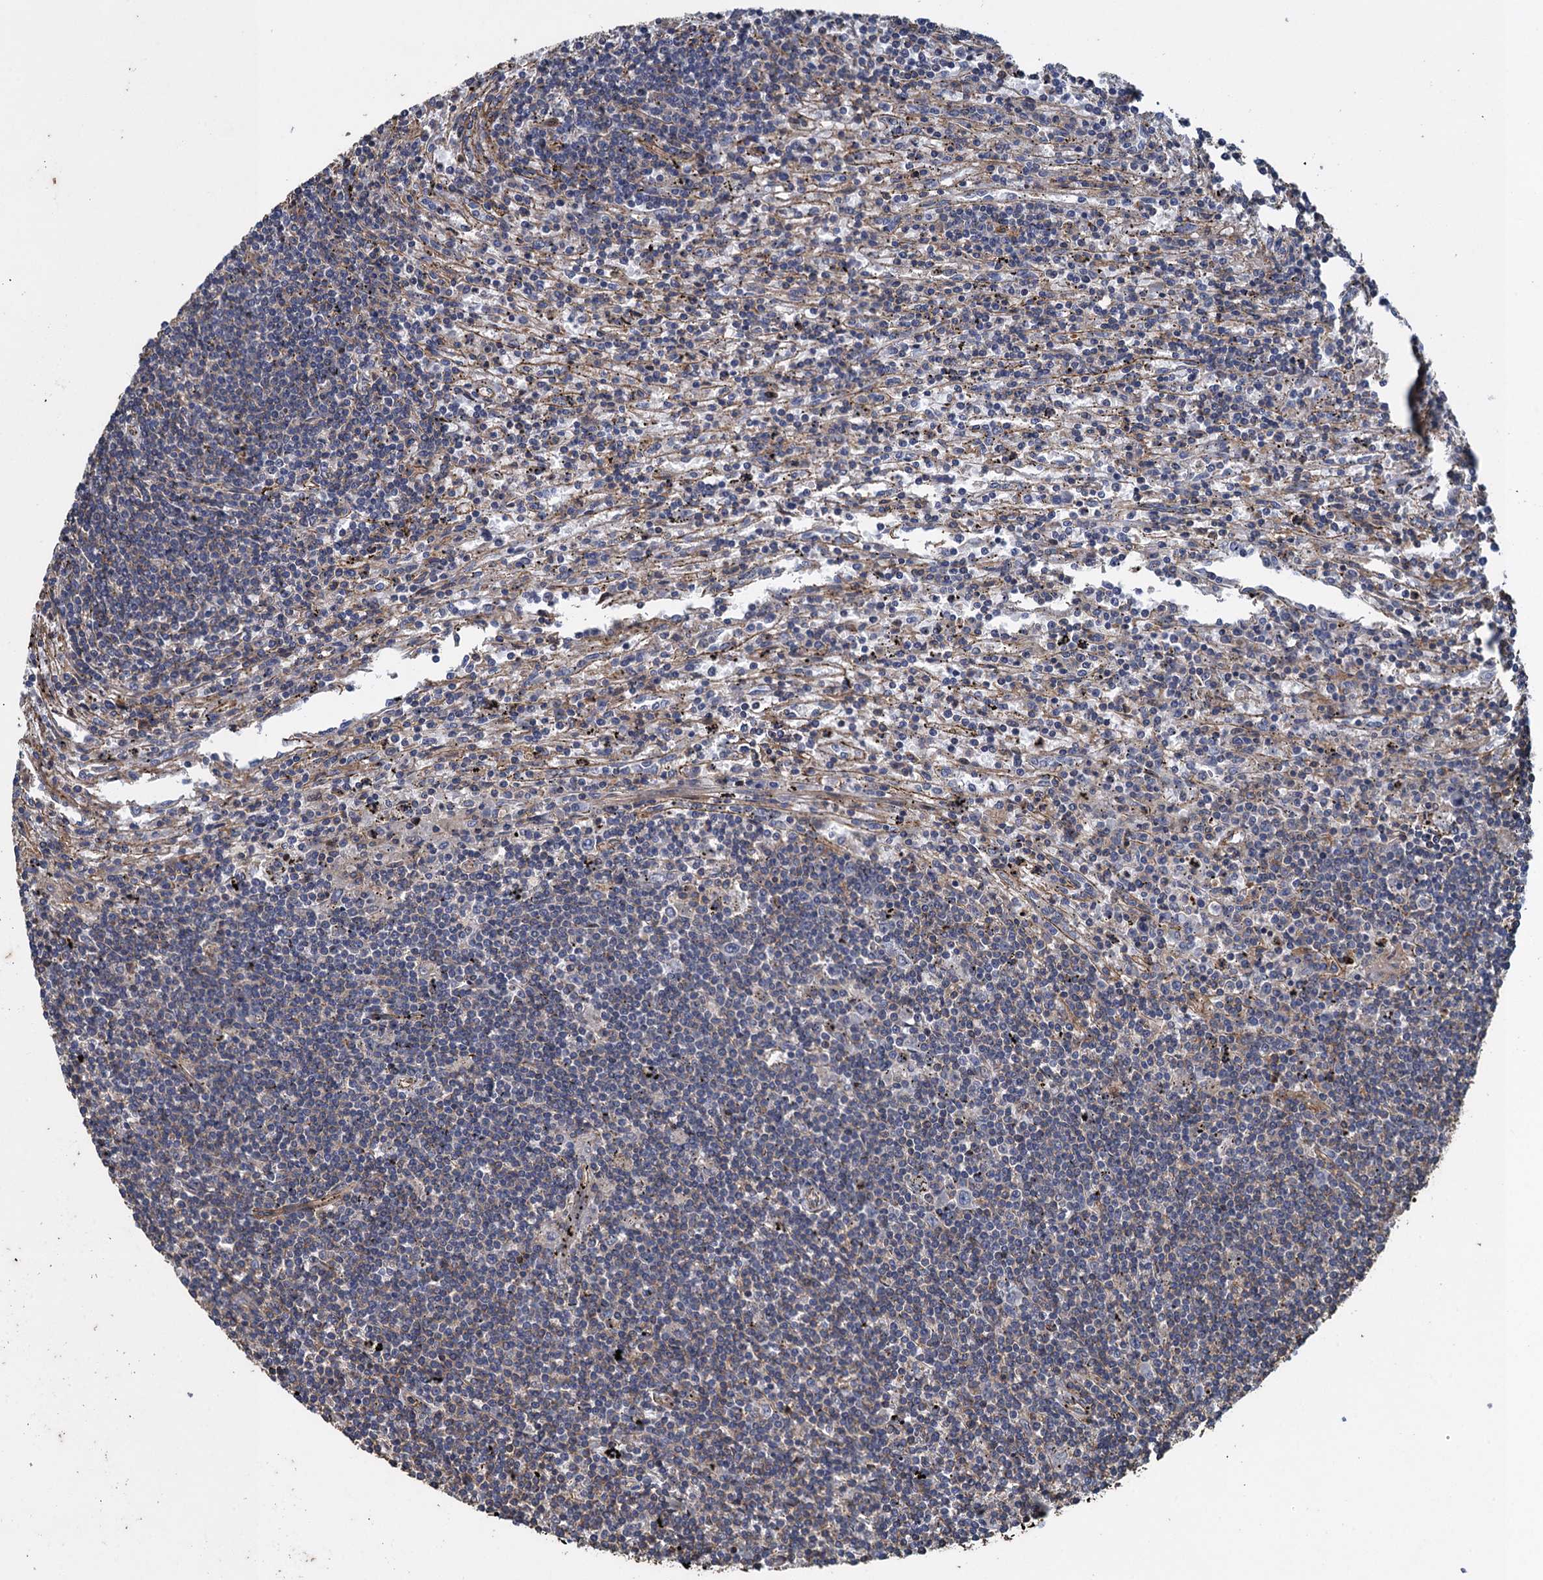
{"staining": {"intensity": "weak", "quantity": "<25%", "location": "cytoplasmic/membranous"}, "tissue": "lymphoma", "cell_type": "Tumor cells", "image_type": "cancer", "snomed": [{"axis": "morphology", "description": "Malignant lymphoma, non-Hodgkin's type, Low grade"}, {"axis": "topography", "description": "Spleen"}], "caption": "Immunohistochemical staining of human lymphoma demonstrates no significant staining in tumor cells.", "gene": "PROSER2", "patient": {"sex": "male", "age": 76}}